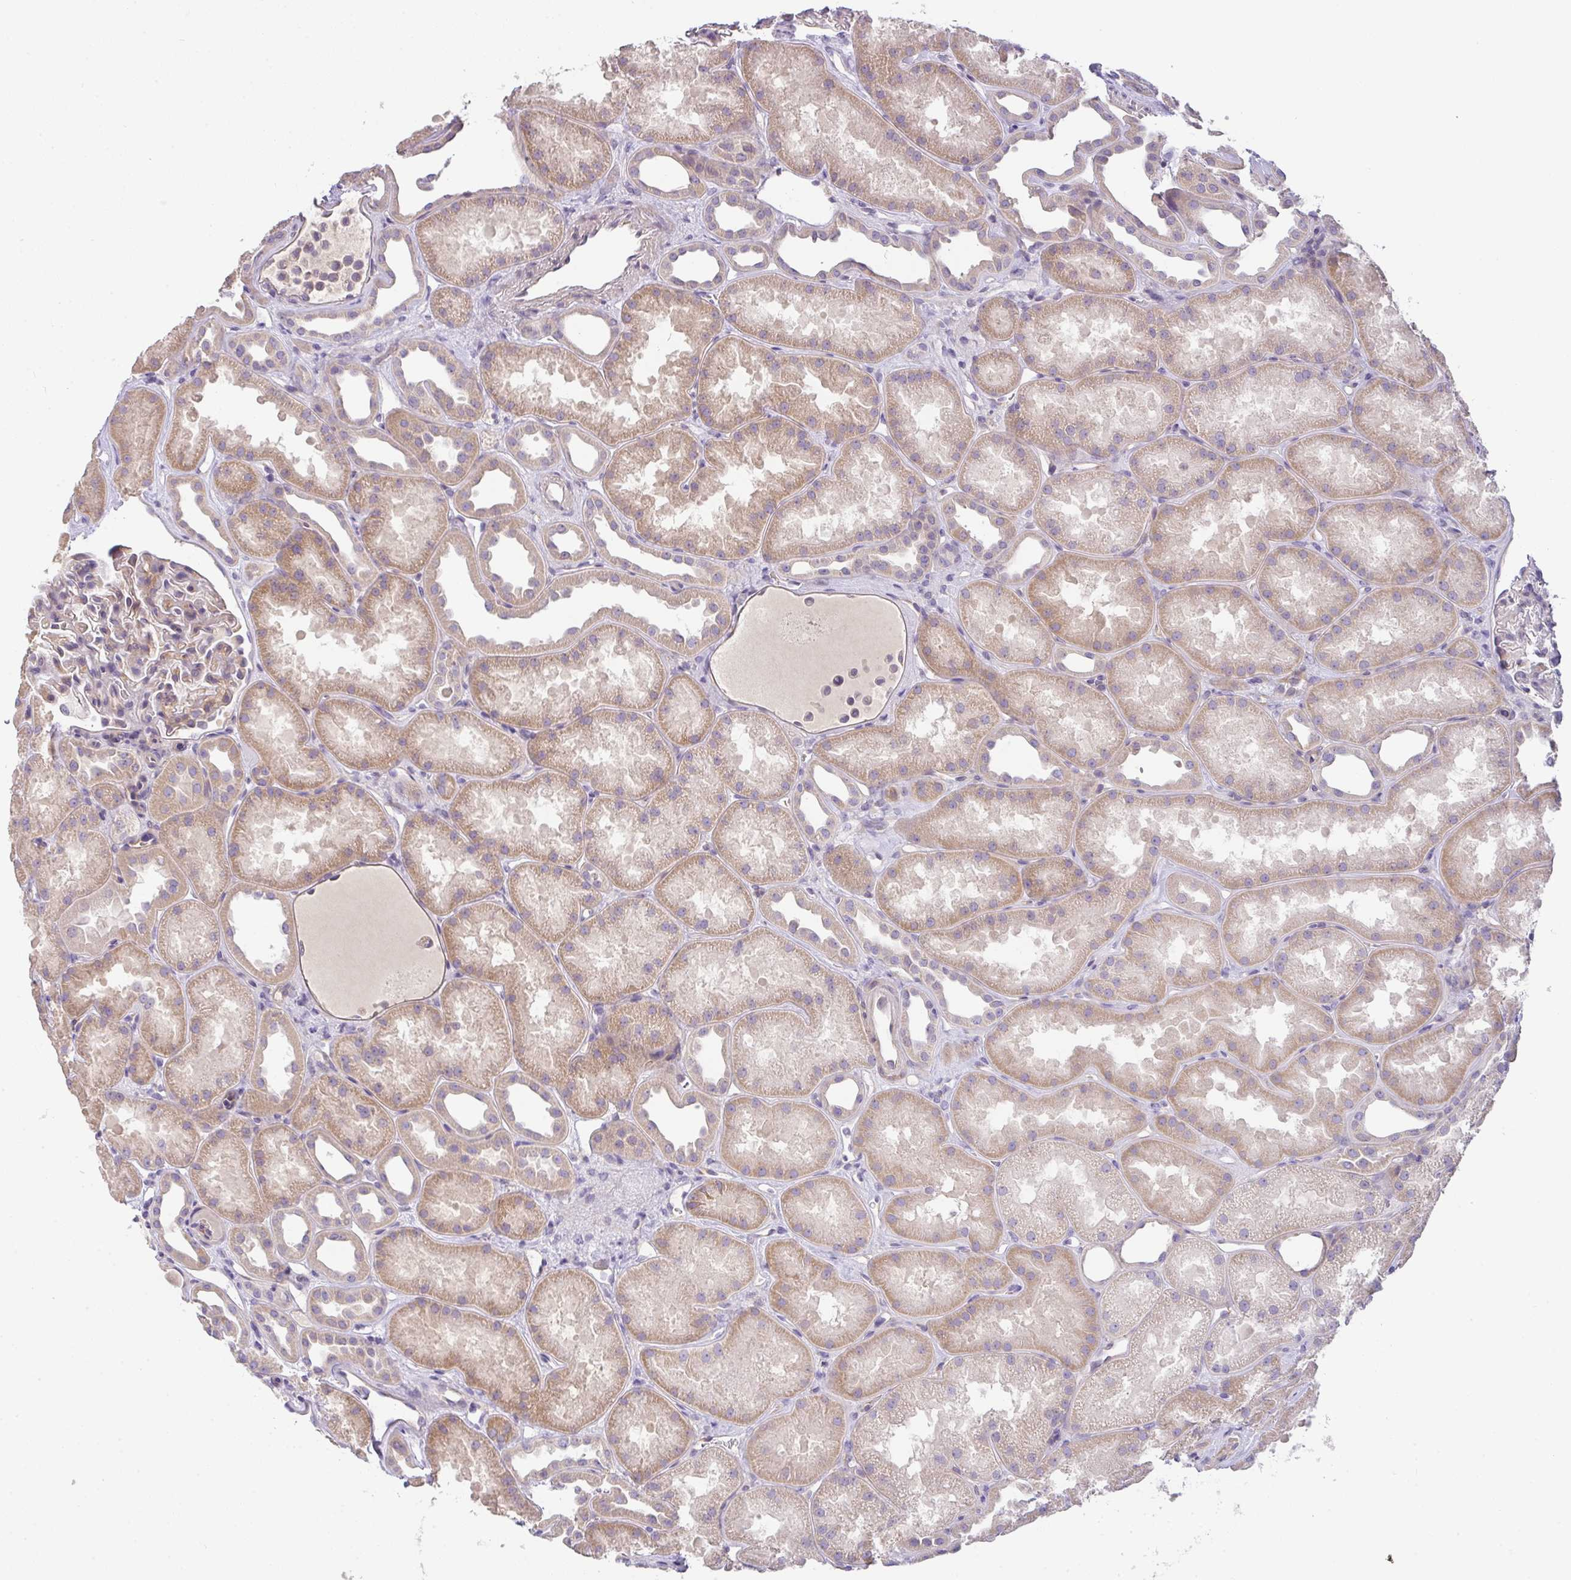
{"staining": {"intensity": "weak", "quantity": "25%-75%", "location": "cytoplasmic/membranous"}, "tissue": "kidney", "cell_type": "Cells in glomeruli", "image_type": "normal", "snomed": [{"axis": "morphology", "description": "Normal tissue, NOS"}, {"axis": "topography", "description": "Kidney"}], "caption": "The image exhibits staining of normal kidney, revealing weak cytoplasmic/membranous protein positivity (brown color) within cells in glomeruli.", "gene": "FILIP1", "patient": {"sex": "male", "age": 61}}